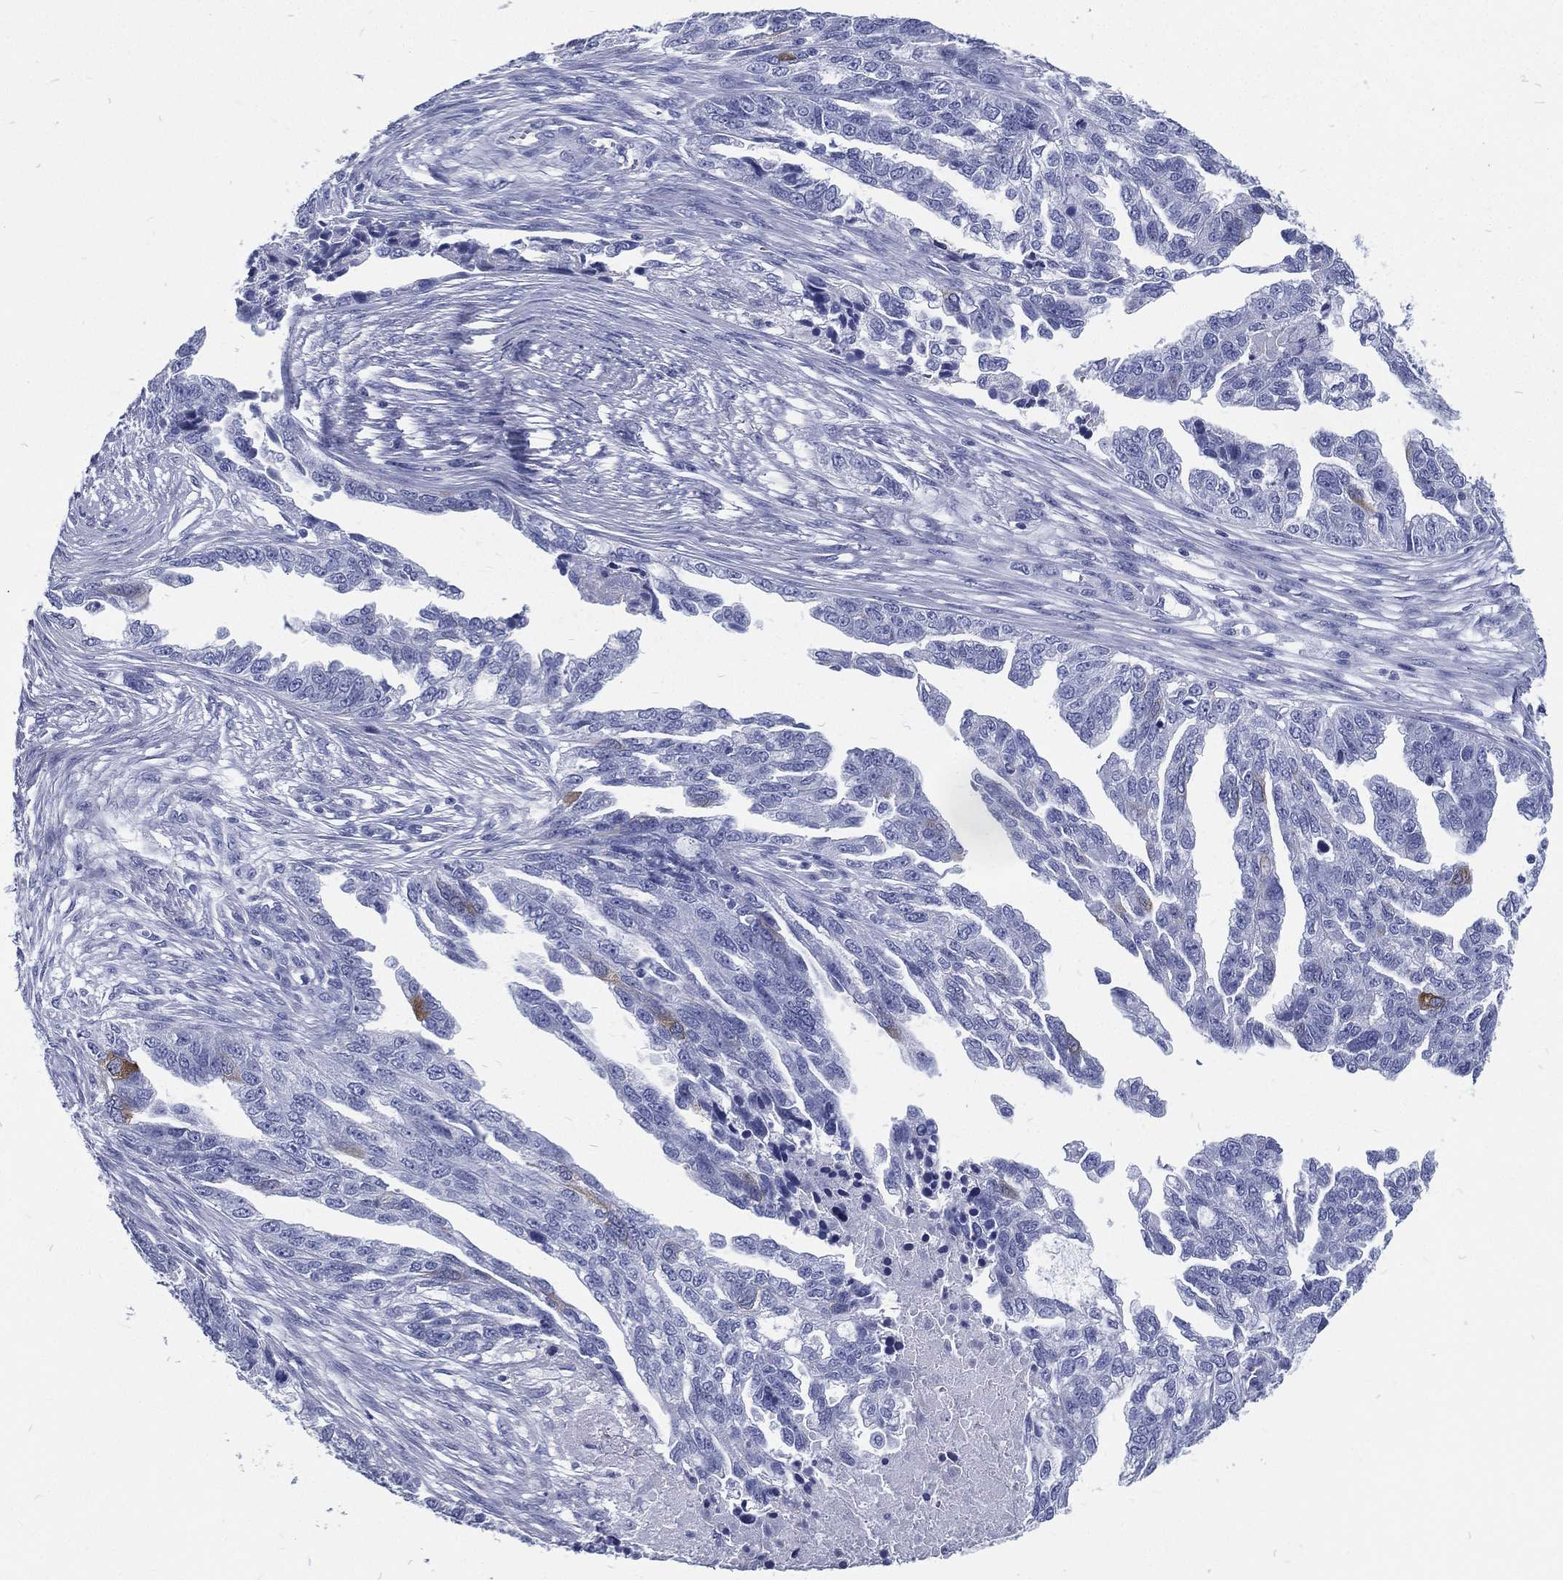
{"staining": {"intensity": "negative", "quantity": "none", "location": "none"}, "tissue": "ovarian cancer", "cell_type": "Tumor cells", "image_type": "cancer", "snomed": [{"axis": "morphology", "description": "Cystadenocarcinoma, serous, NOS"}, {"axis": "topography", "description": "Ovary"}], "caption": "Immunohistochemistry (IHC) micrograph of human serous cystadenocarcinoma (ovarian) stained for a protein (brown), which demonstrates no staining in tumor cells.", "gene": "RSPH4A", "patient": {"sex": "female", "age": 51}}